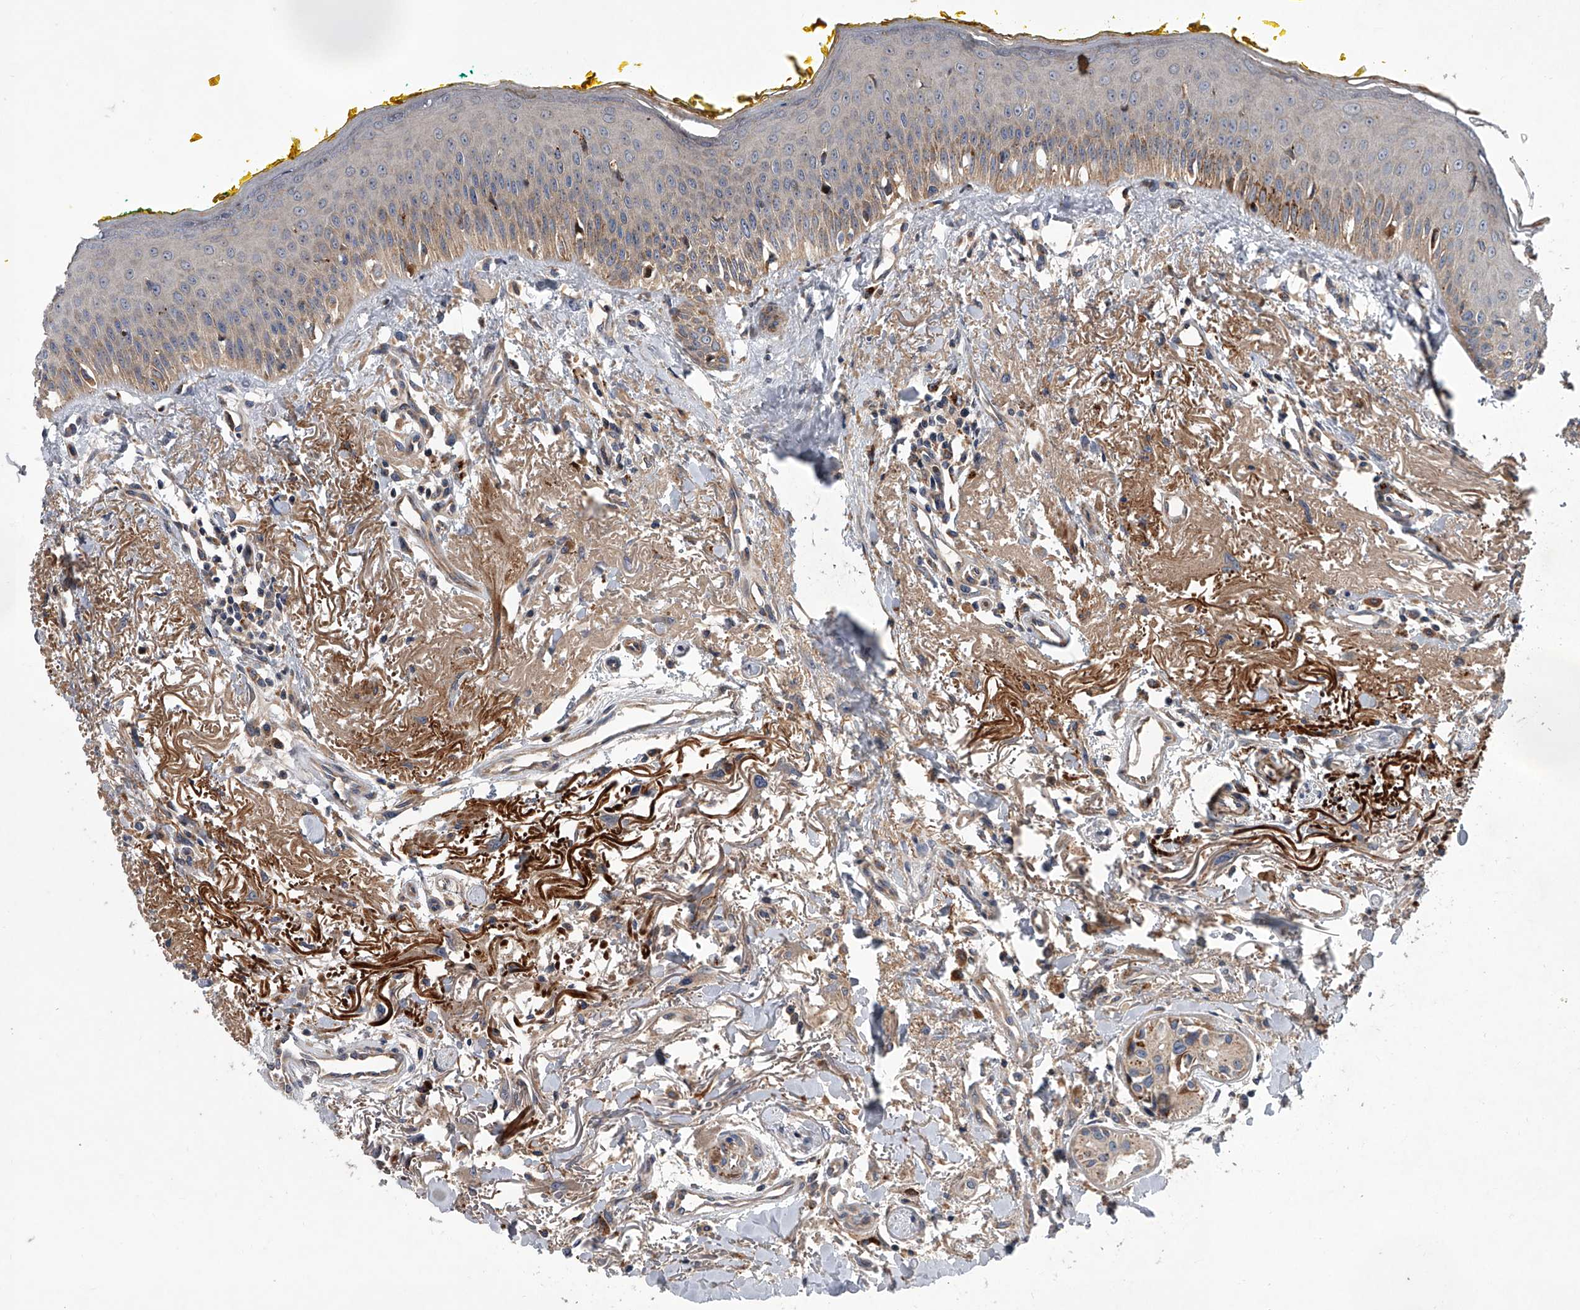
{"staining": {"intensity": "strong", "quantity": "25%-75%", "location": "cytoplasmic/membranous"}, "tissue": "oral mucosa", "cell_type": "Squamous epithelial cells", "image_type": "normal", "snomed": [{"axis": "morphology", "description": "Normal tissue, NOS"}, {"axis": "topography", "description": "Oral tissue"}], "caption": "Immunohistochemistry (DAB (3,3'-diaminobenzidine)) staining of unremarkable human oral mucosa reveals strong cytoplasmic/membranous protein positivity in approximately 25%-75% of squamous epithelial cells.", "gene": "USP47", "patient": {"sex": "female", "age": 70}}